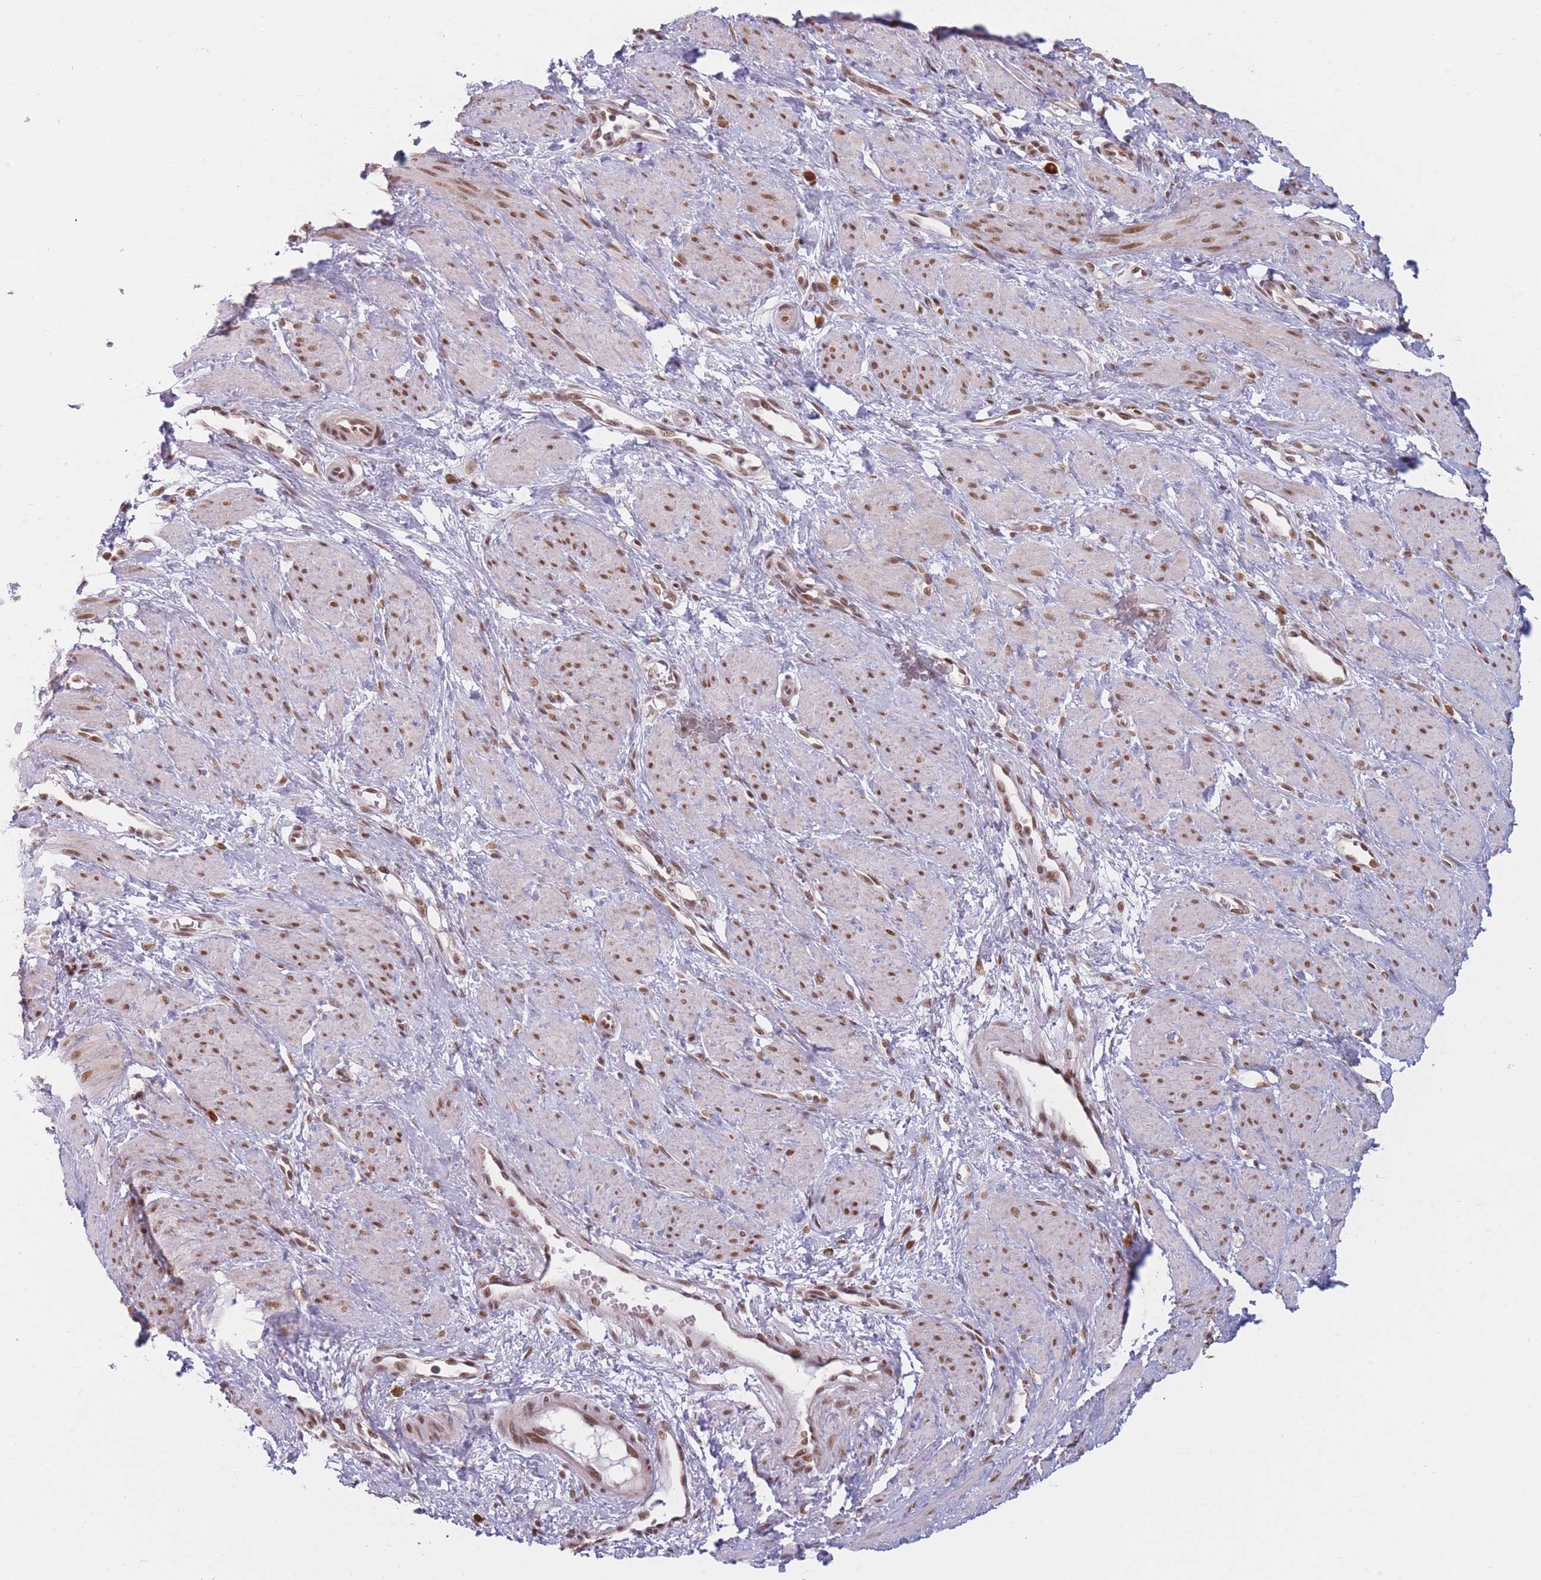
{"staining": {"intensity": "moderate", "quantity": ">75%", "location": "nuclear"}, "tissue": "smooth muscle", "cell_type": "Smooth muscle cells", "image_type": "normal", "snomed": [{"axis": "morphology", "description": "Normal tissue, NOS"}, {"axis": "topography", "description": "Smooth muscle"}, {"axis": "topography", "description": "Uterus"}], "caption": "Immunohistochemical staining of benign human smooth muscle exhibits medium levels of moderate nuclear staining in approximately >75% of smooth muscle cells. The staining was performed using DAB to visualize the protein expression in brown, while the nuclei were stained in blue with hematoxylin (Magnification: 20x).", "gene": "SUPT6H", "patient": {"sex": "female", "age": 39}}